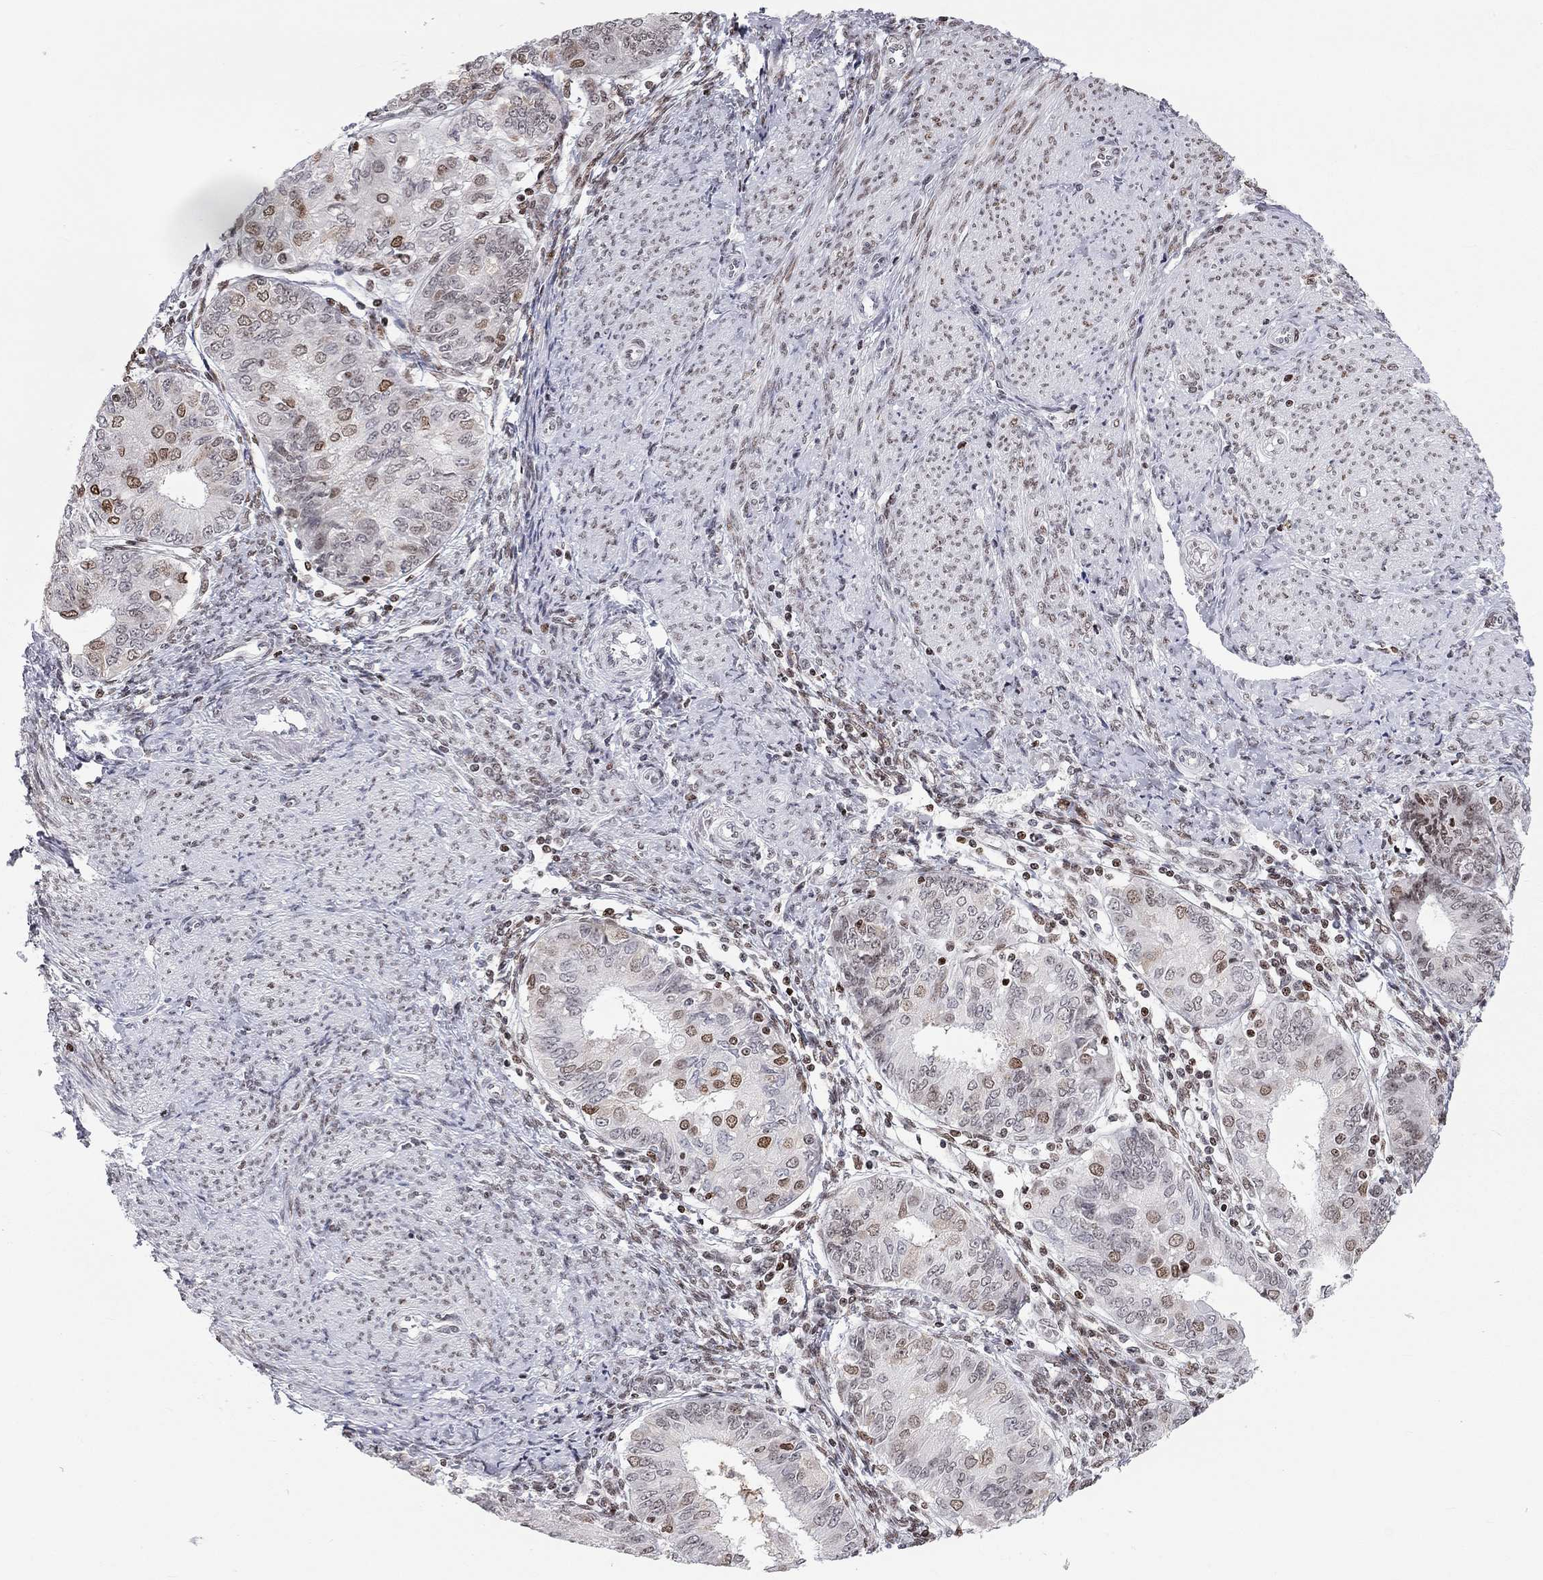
{"staining": {"intensity": "moderate", "quantity": "<25%", "location": "nuclear"}, "tissue": "endometrial cancer", "cell_type": "Tumor cells", "image_type": "cancer", "snomed": [{"axis": "morphology", "description": "Adenocarcinoma, NOS"}, {"axis": "topography", "description": "Endometrium"}], "caption": "This histopathology image exhibits immunohistochemistry (IHC) staining of endometrial adenocarcinoma, with low moderate nuclear expression in about <25% of tumor cells.", "gene": "H2AX", "patient": {"sex": "female", "age": 68}}